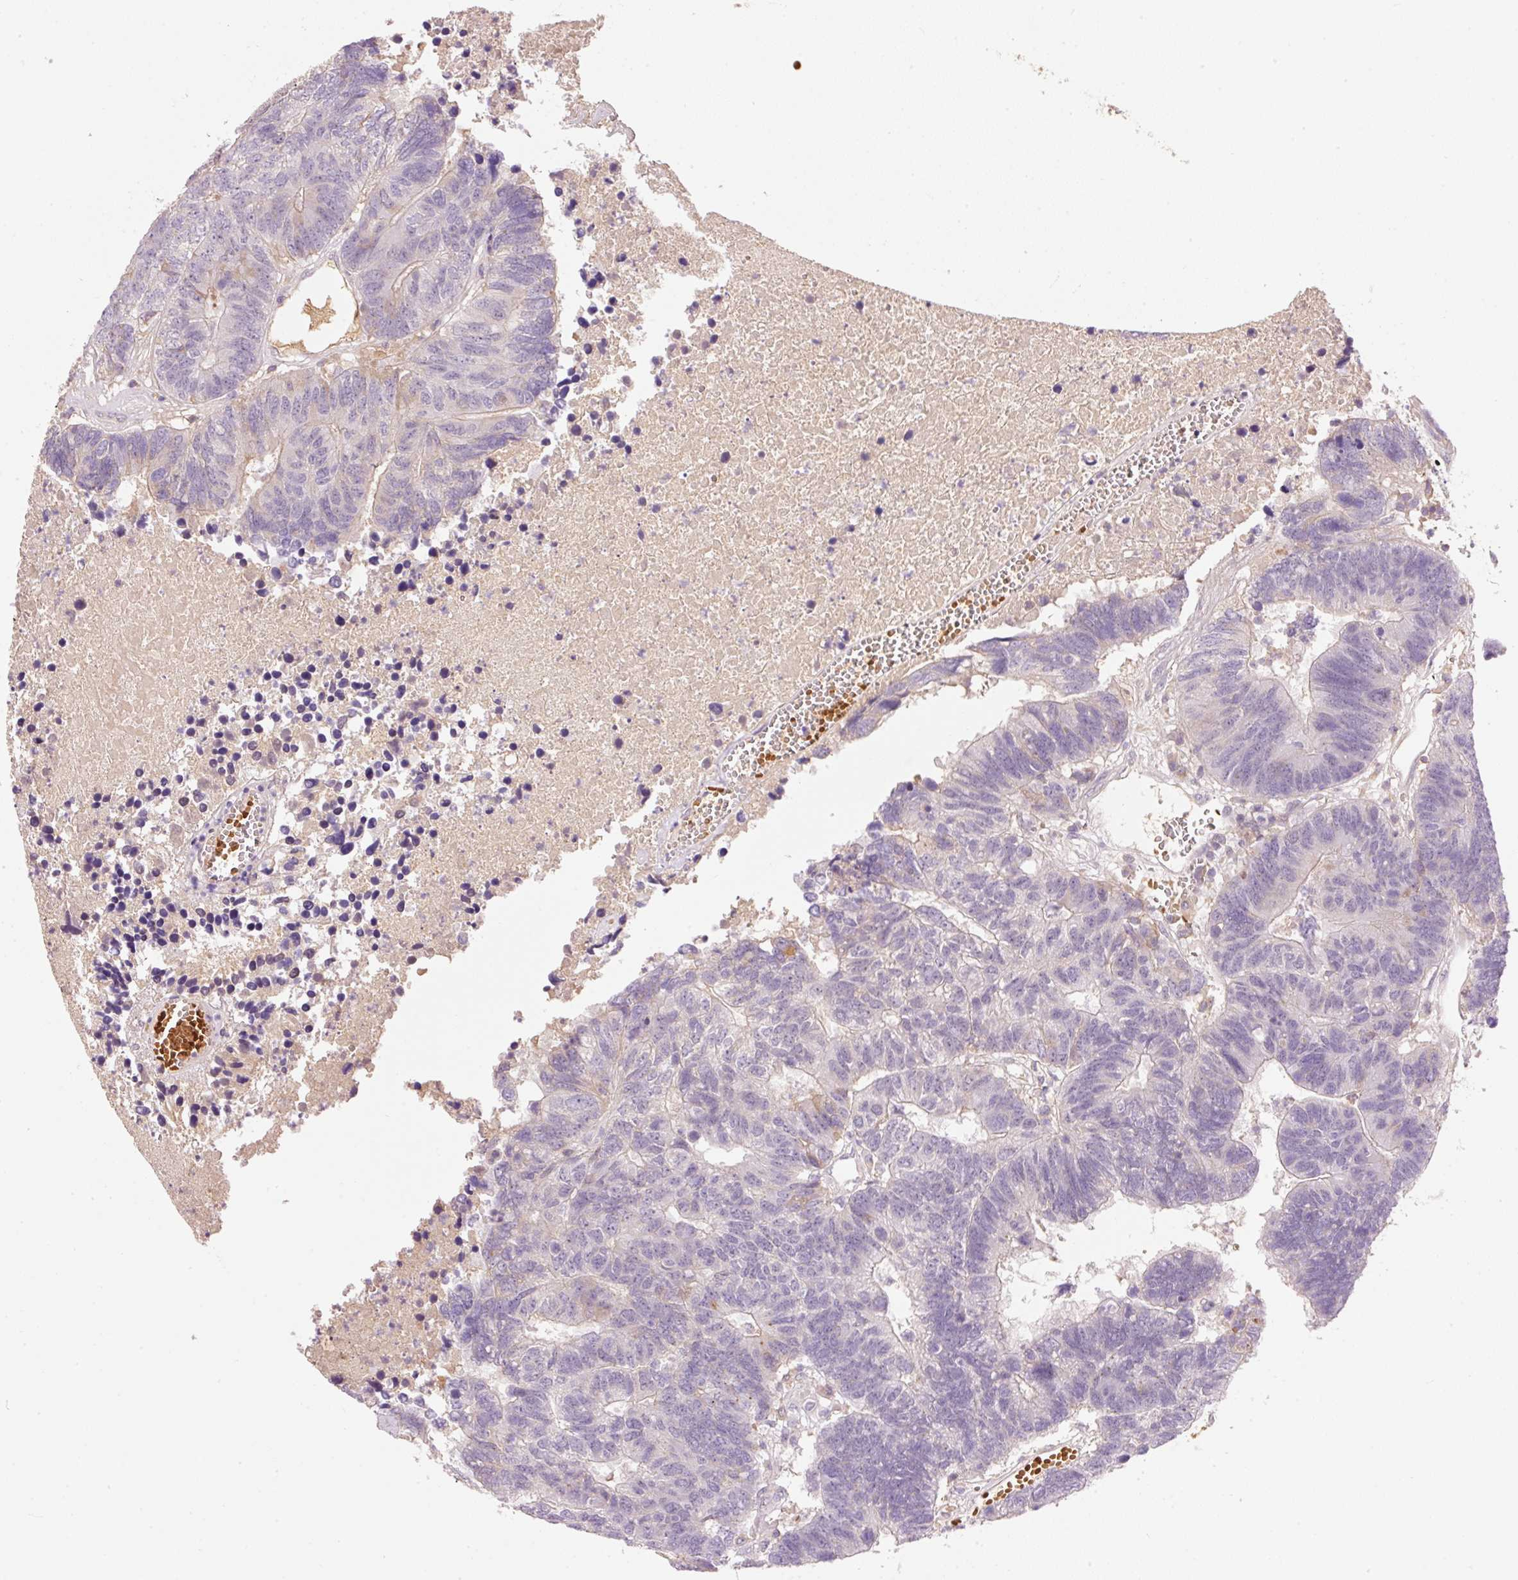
{"staining": {"intensity": "negative", "quantity": "none", "location": "none"}, "tissue": "colorectal cancer", "cell_type": "Tumor cells", "image_type": "cancer", "snomed": [{"axis": "morphology", "description": "Adenocarcinoma, NOS"}, {"axis": "topography", "description": "Colon"}], "caption": "Human adenocarcinoma (colorectal) stained for a protein using immunohistochemistry (IHC) exhibits no positivity in tumor cells.", "gene": "CMTM8", "patient": {"sex": "female", "age": 48}}